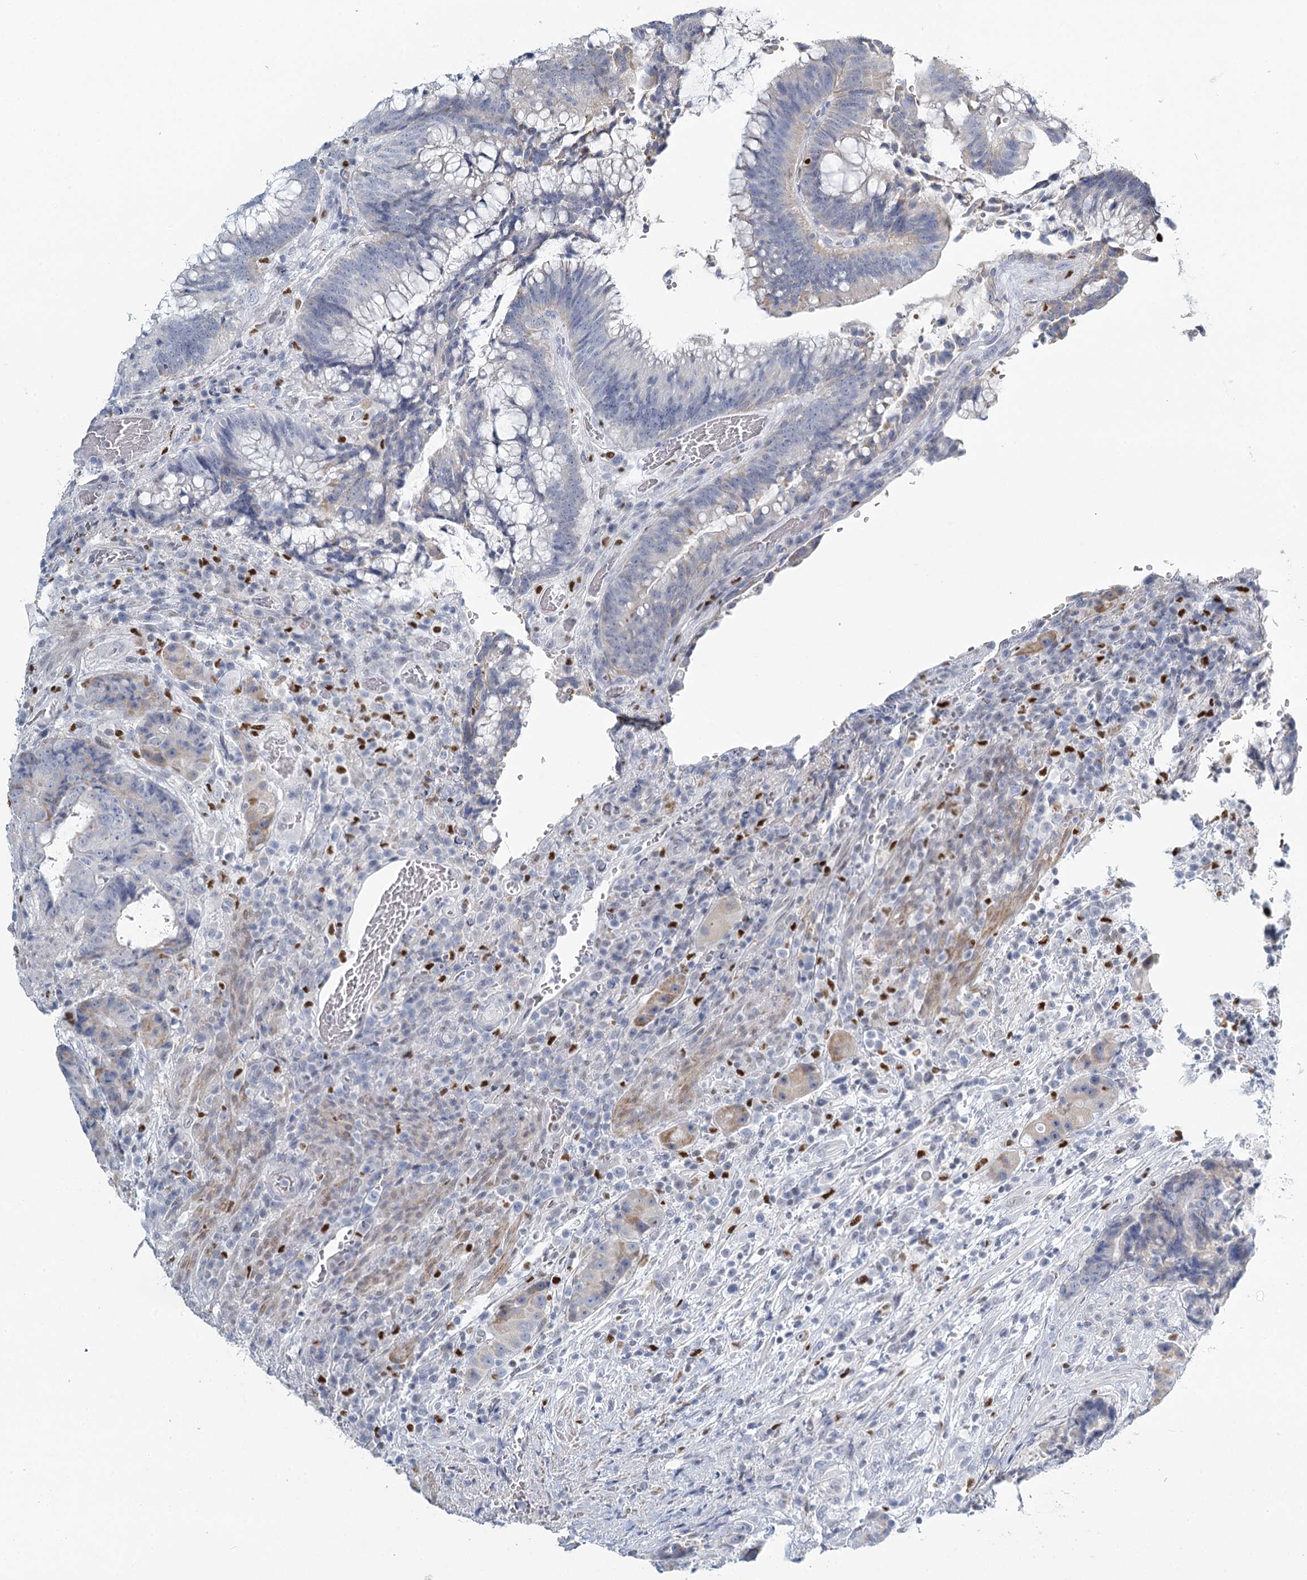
{"staining": {"intensity": "negative", "quantity": "none", "location": "none"}, "tissue": "colorectal cancer", "cell_type": "Tumor cells", "image_type": "cancer", "snomed": [{"axis": "morphology", "description": "Adenocarcinoma, NOS"}, {"axis": "topography", "description": "Rectum"}], "caption": "Immunohistochemistry (IHC) image of human colorectal adenocarcinoma stained for a protein (brown), which shows no expression in tumor cells.", "gene": "IGSF3", "patient": {"sex": "male", "age": 69}}